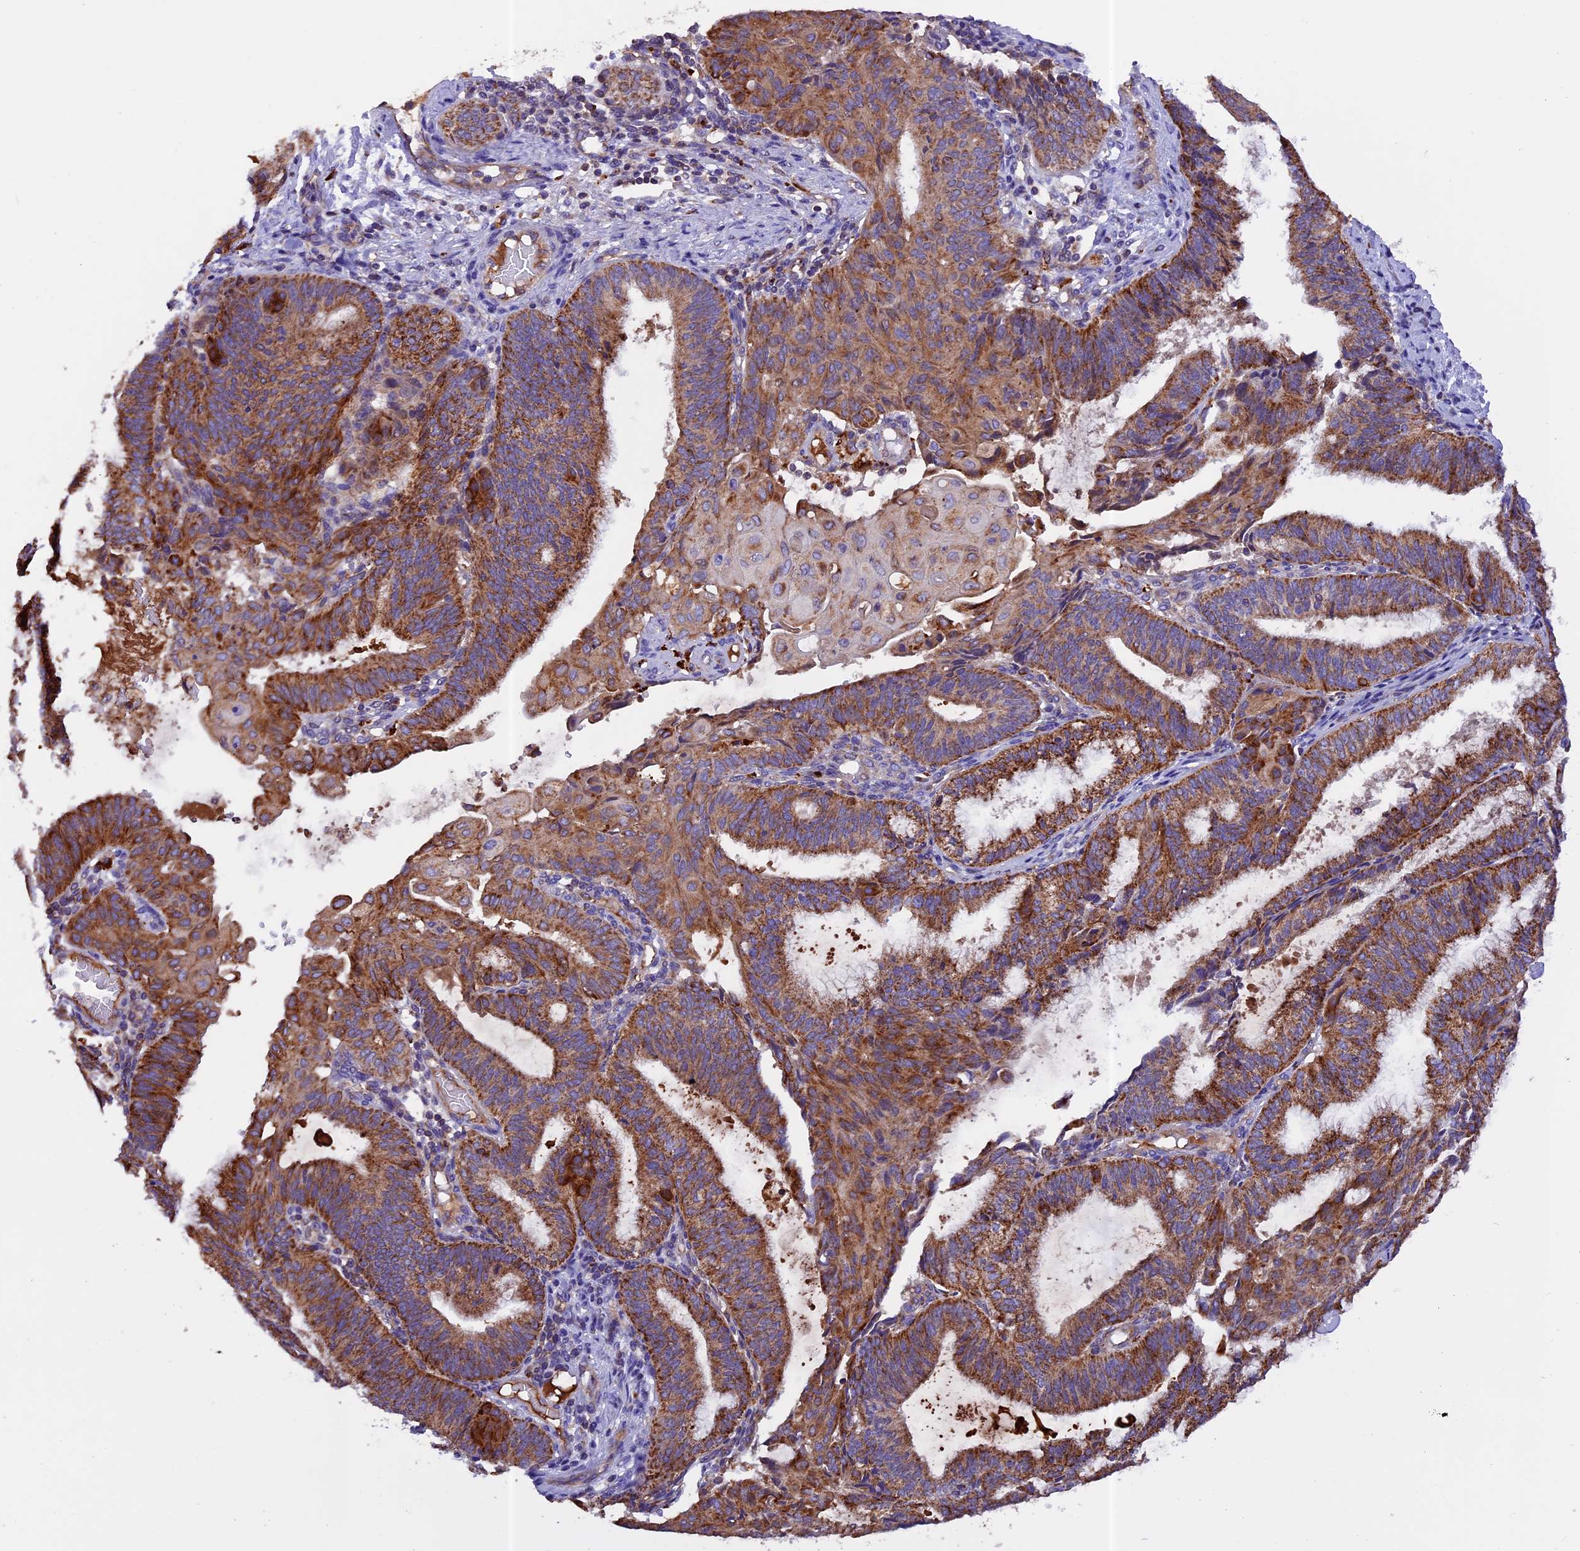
{"staining": {"intensity": "moderate", "quantity": ">75%", "location": "cytoplasmic/membranous"}, "tissue": "endometrial cancer", "cell_type": "Tumor cells", "image_type": "cancer", "snomed": [{"axis": "morphology", "description": "Adenocarcinoma, NOS"}, {"axis": "topography", "description": "Endometrium"}], "caption": "Brown immunohistochemical staining in endometrial adenocarcinoma demonstrates moderate cytoplasmic/membranous positivity in approximately >75% of tumor cells. (DAB IHC, brown staining for protein, blue staining for nuclei).", "gene": "METTL22", "patient": {"sex": "female", "age": 49}}